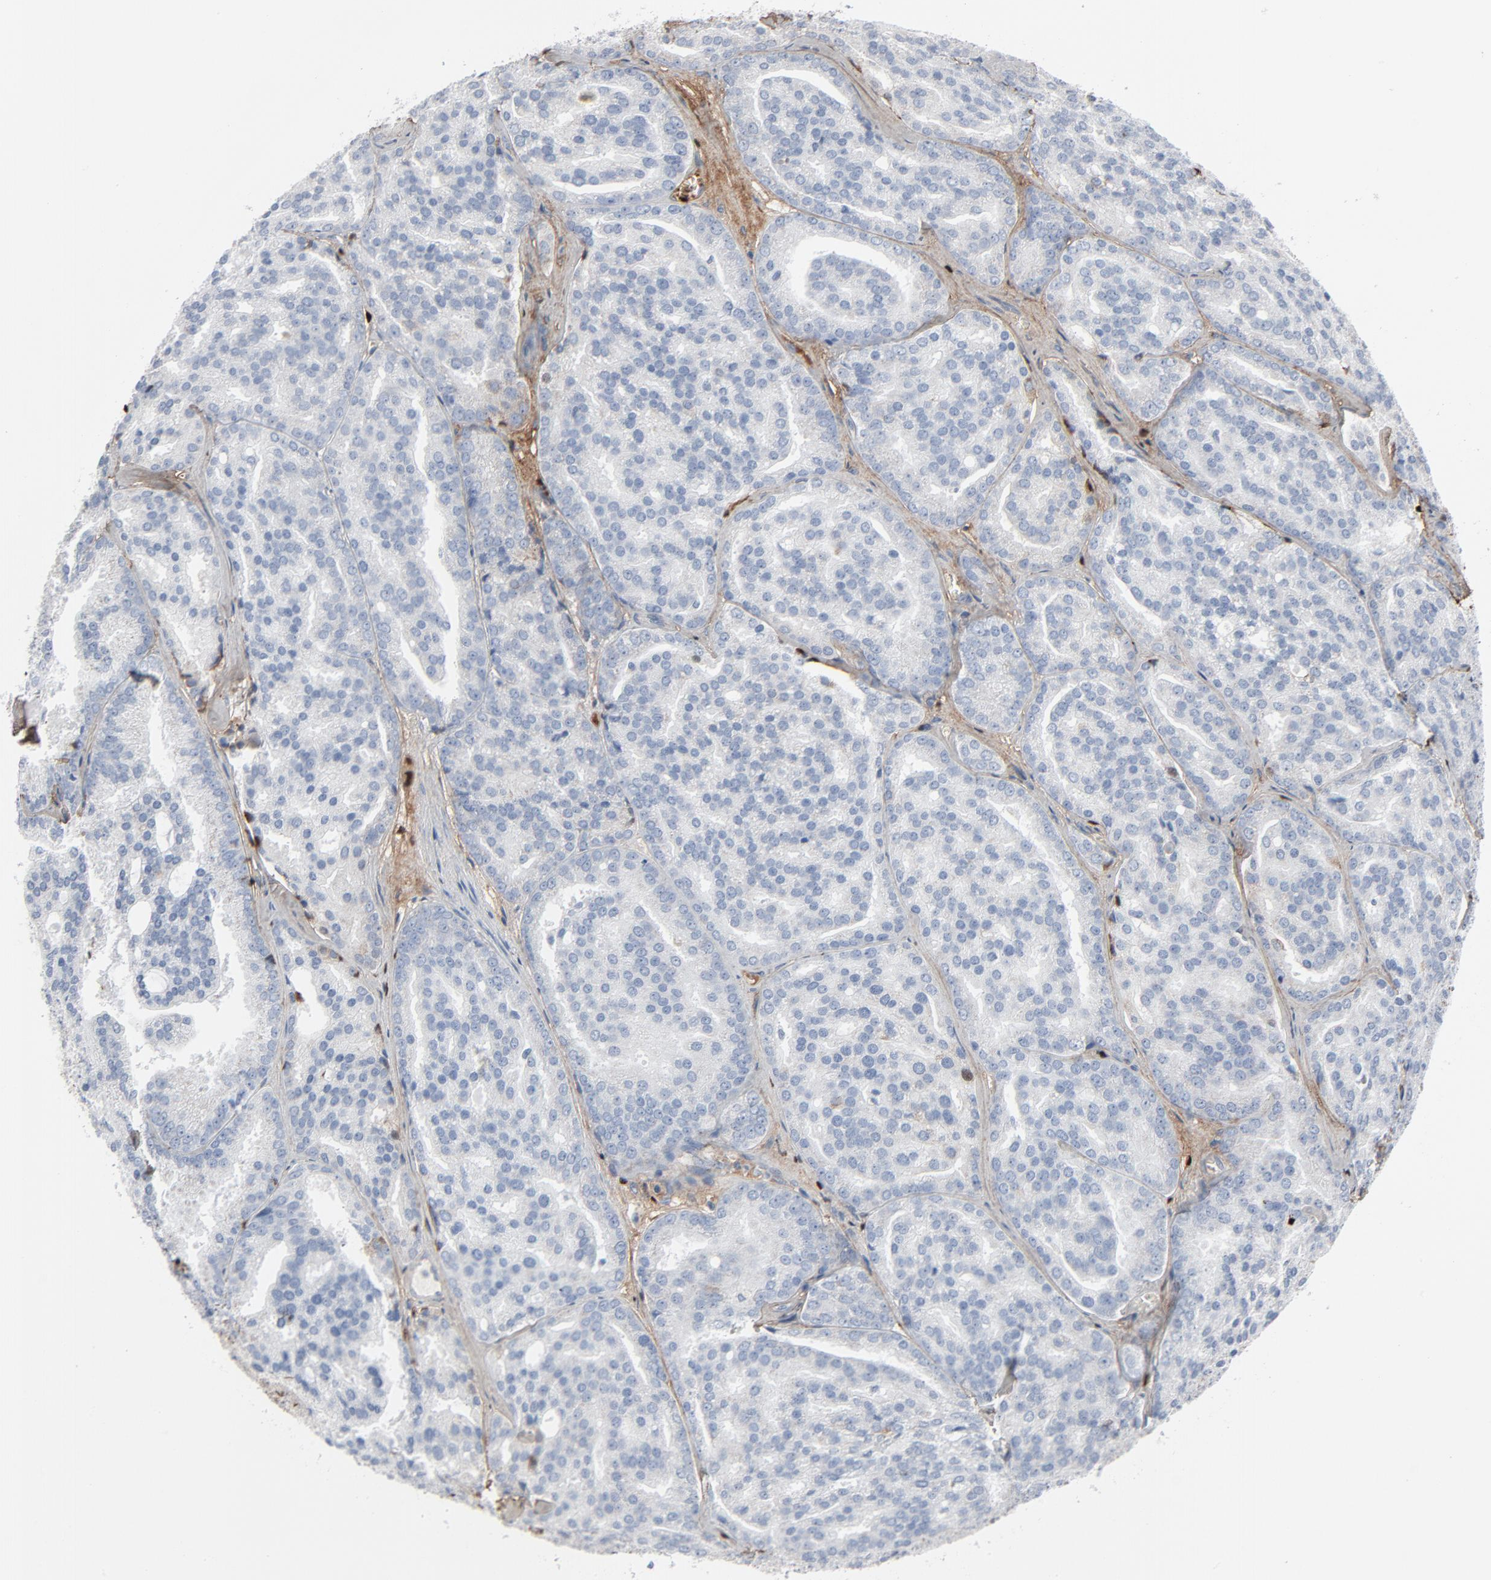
{"staining": {"intensity": "negative", "quantity": "none", "location": "none"}, "tissue": "prostate cancer", "cell_type": "Tumor cells", "image_type": "cancer", "snomed": [{"axis": "morphology", "description": "Adenocarcinoma, High grade"}, {"axis": "topography", "description": "Prostate"}], "caption": "High power microscopy micrograph of an immunohistochemistry (IHC) image of prostate cancer, revealing no significant staining in tumor cells.", "gene": "BGN", "patient": {"sex": "male", "age": 64}}